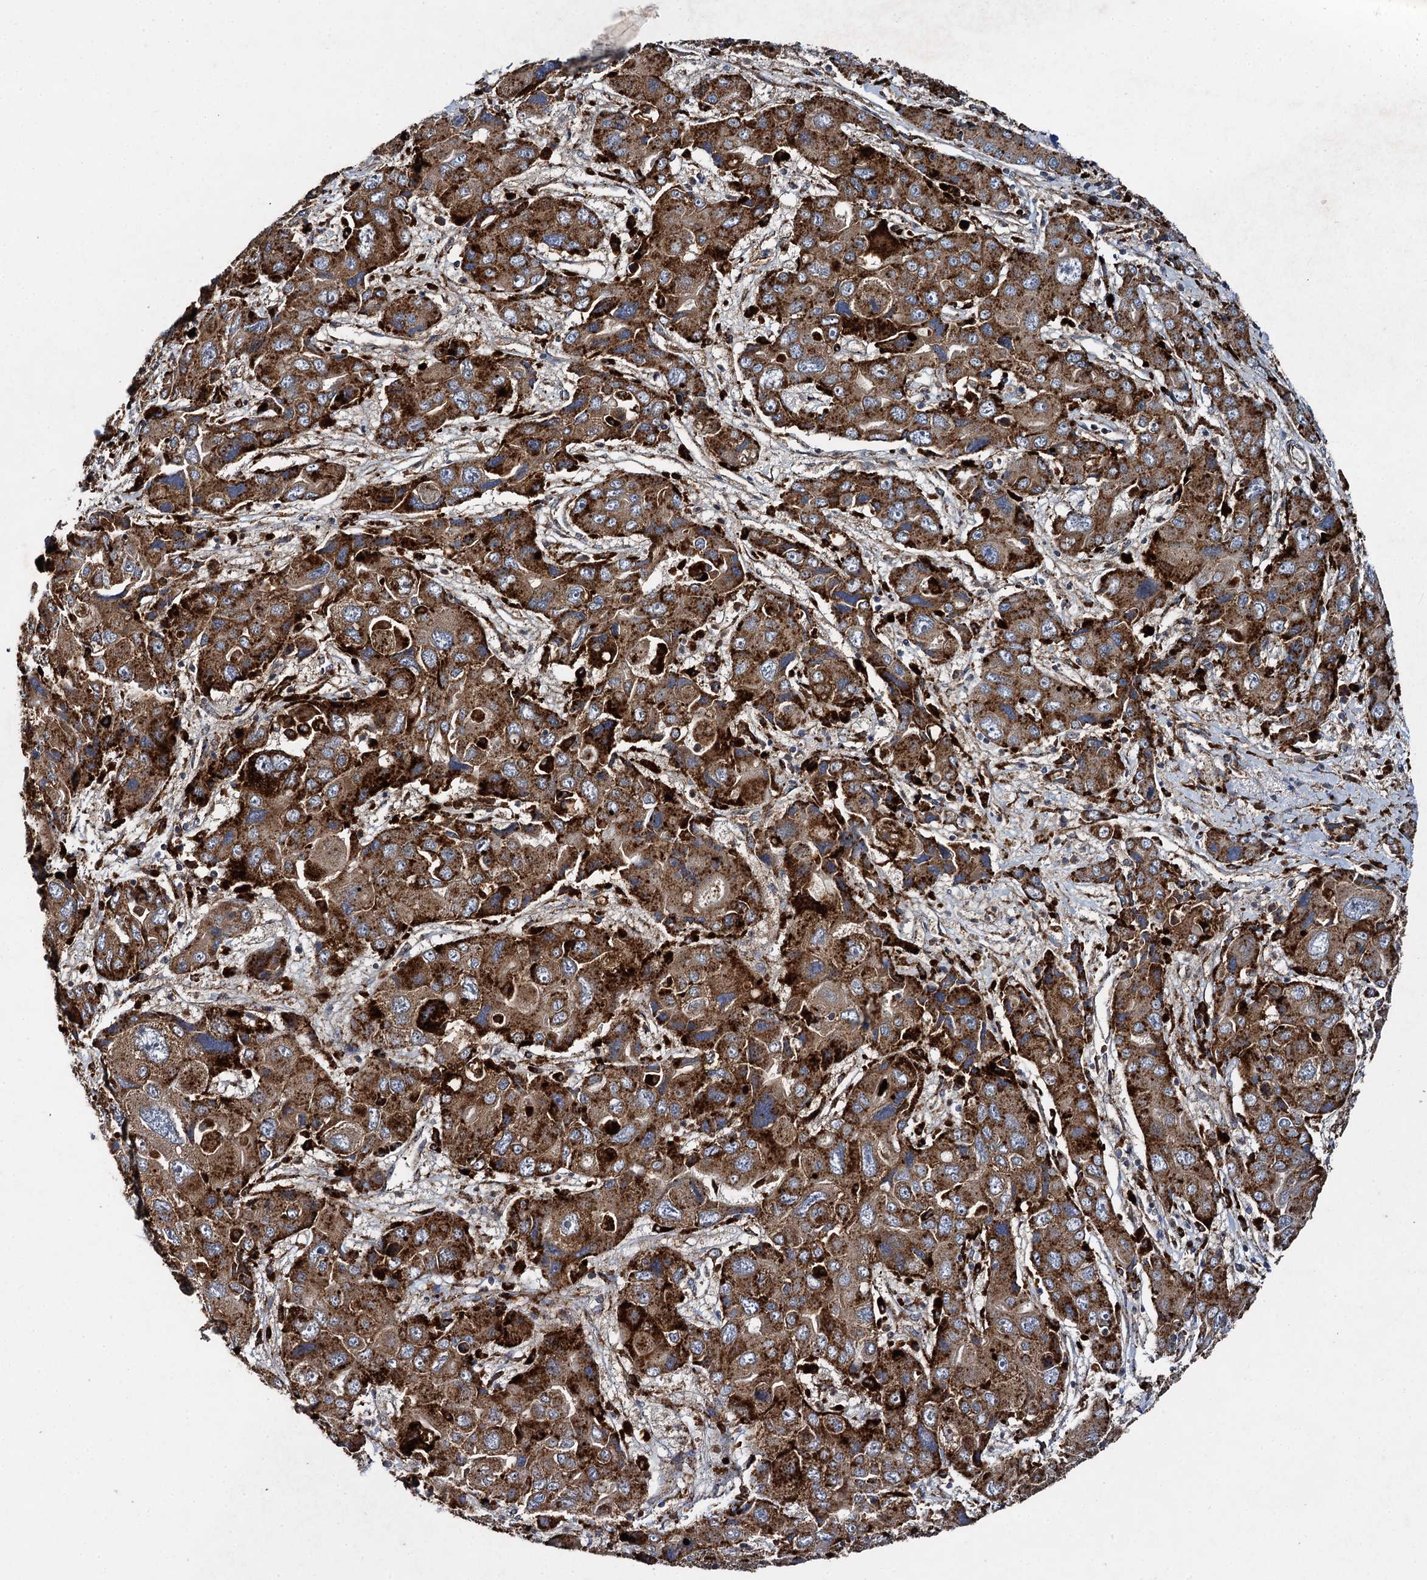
{"staining": {"intensity": "strong", "quantity": ">75%", "location": "cytoplasmic/membranous"}, "tissue": "liver cancer", "cell_type": "Tumor cells", "image_type": "cancer", "snomed": [{"axis": "morphology", "description": "Cholangiocarcinoma"}, {"axis": "topography", "description": "Liver"}], "caption": "A brown stain highlights strong cytoplasmic/membranous expression of a protein in liver cancer (cholangiocarcinoma) tumor cells.", "gene": "GBA1", "patient": {"sex": "male", "age": 67}}